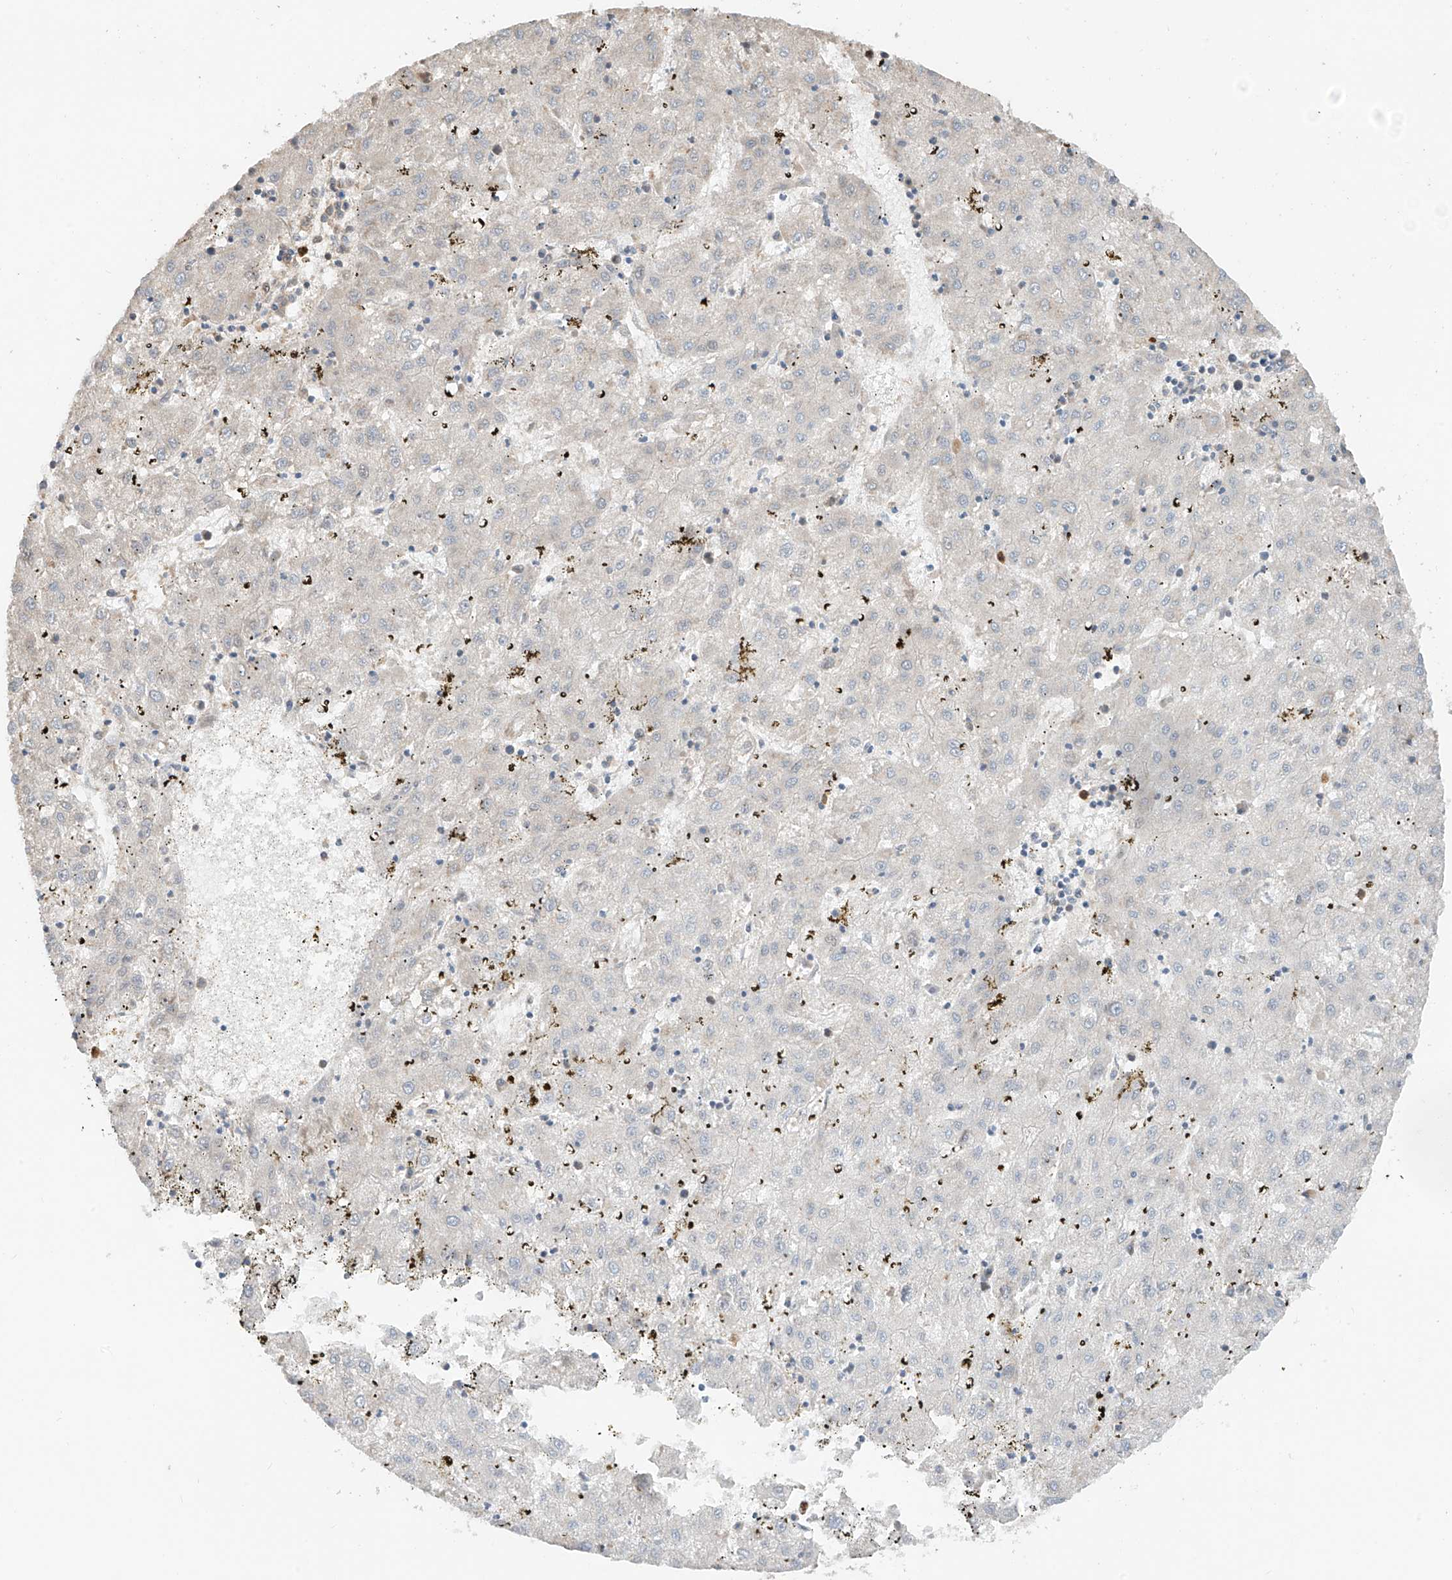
{"staining": {"intensity": "negative", "quantity": "none", "location": "none"}, "tissue": "liver cancer", "cell_type": "Tumor cells", "image_type": "cancer", "snomed": [{"axis": "morphology", "description": "Carcinoma, Hepatocellular, NOS"}, {"axis": "topography", "description": "Liver"}], "caption": "High magnification brightfield microscopy of liver hepatocellular carcinoma stained with DAB (3,3'-diaminobenzidine) (brown) and counterstained with hematoxylin (blue): tumor cells show no significant expression.", "gene": "AHCTF1", "patient": {"sex": "male", "age": 72}}